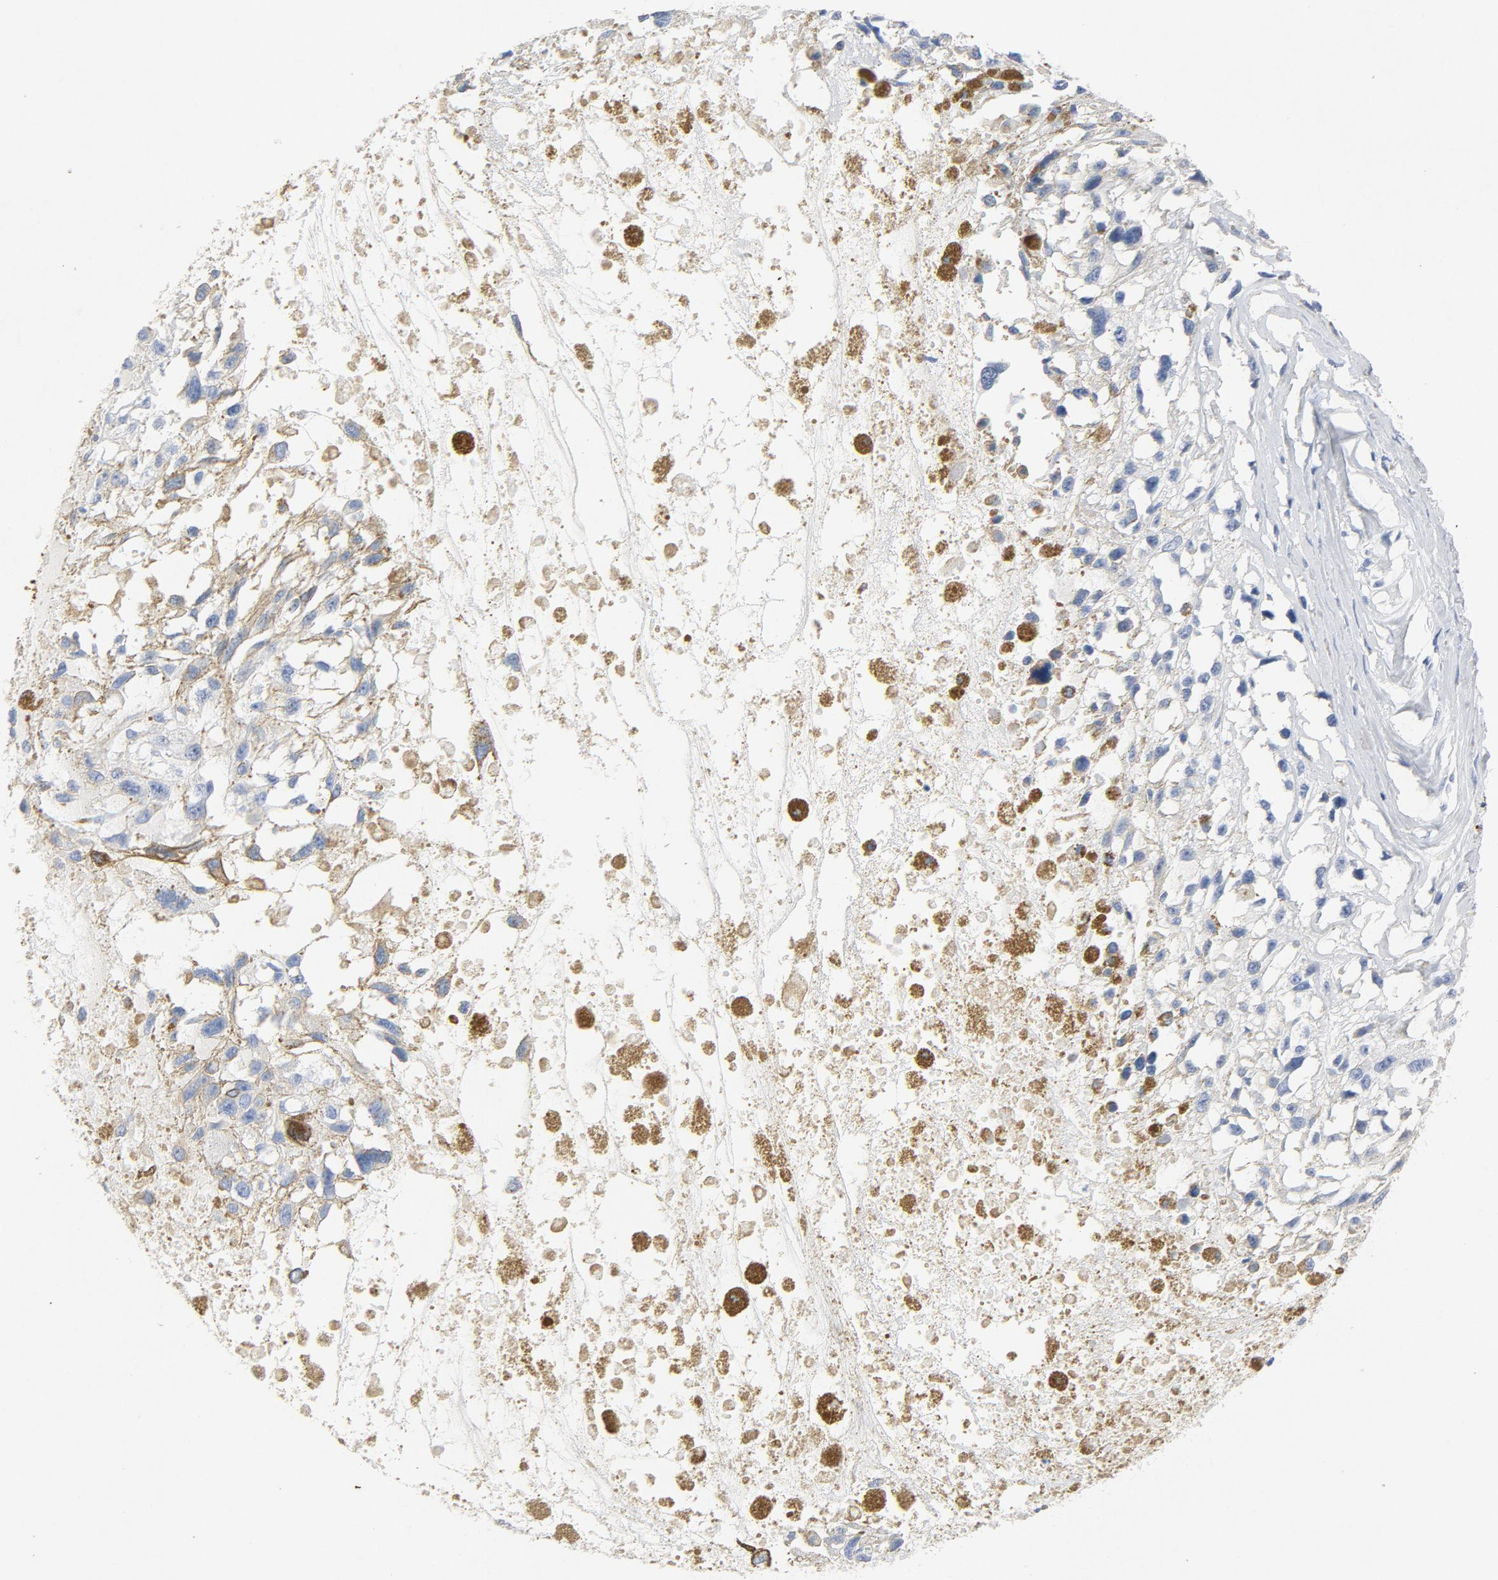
{"staining": {"intensity": "negative", "quantity": "none", "location": "none"}, "tissue": "melanoma", "cell_type": "Tumor cells", "image_type": "cancer", "snomed": [{"axis": "morphology", "description": "Malignant melanoma, Metastatic site"}, {"axis": "topography", "description": "Lymph node"}], "caption": "Melanoma stained for a protein using IHC exhibits no staining tumor cells.", "gene": "PTPRB", "patient": {"sex": "male", "age": 59}}